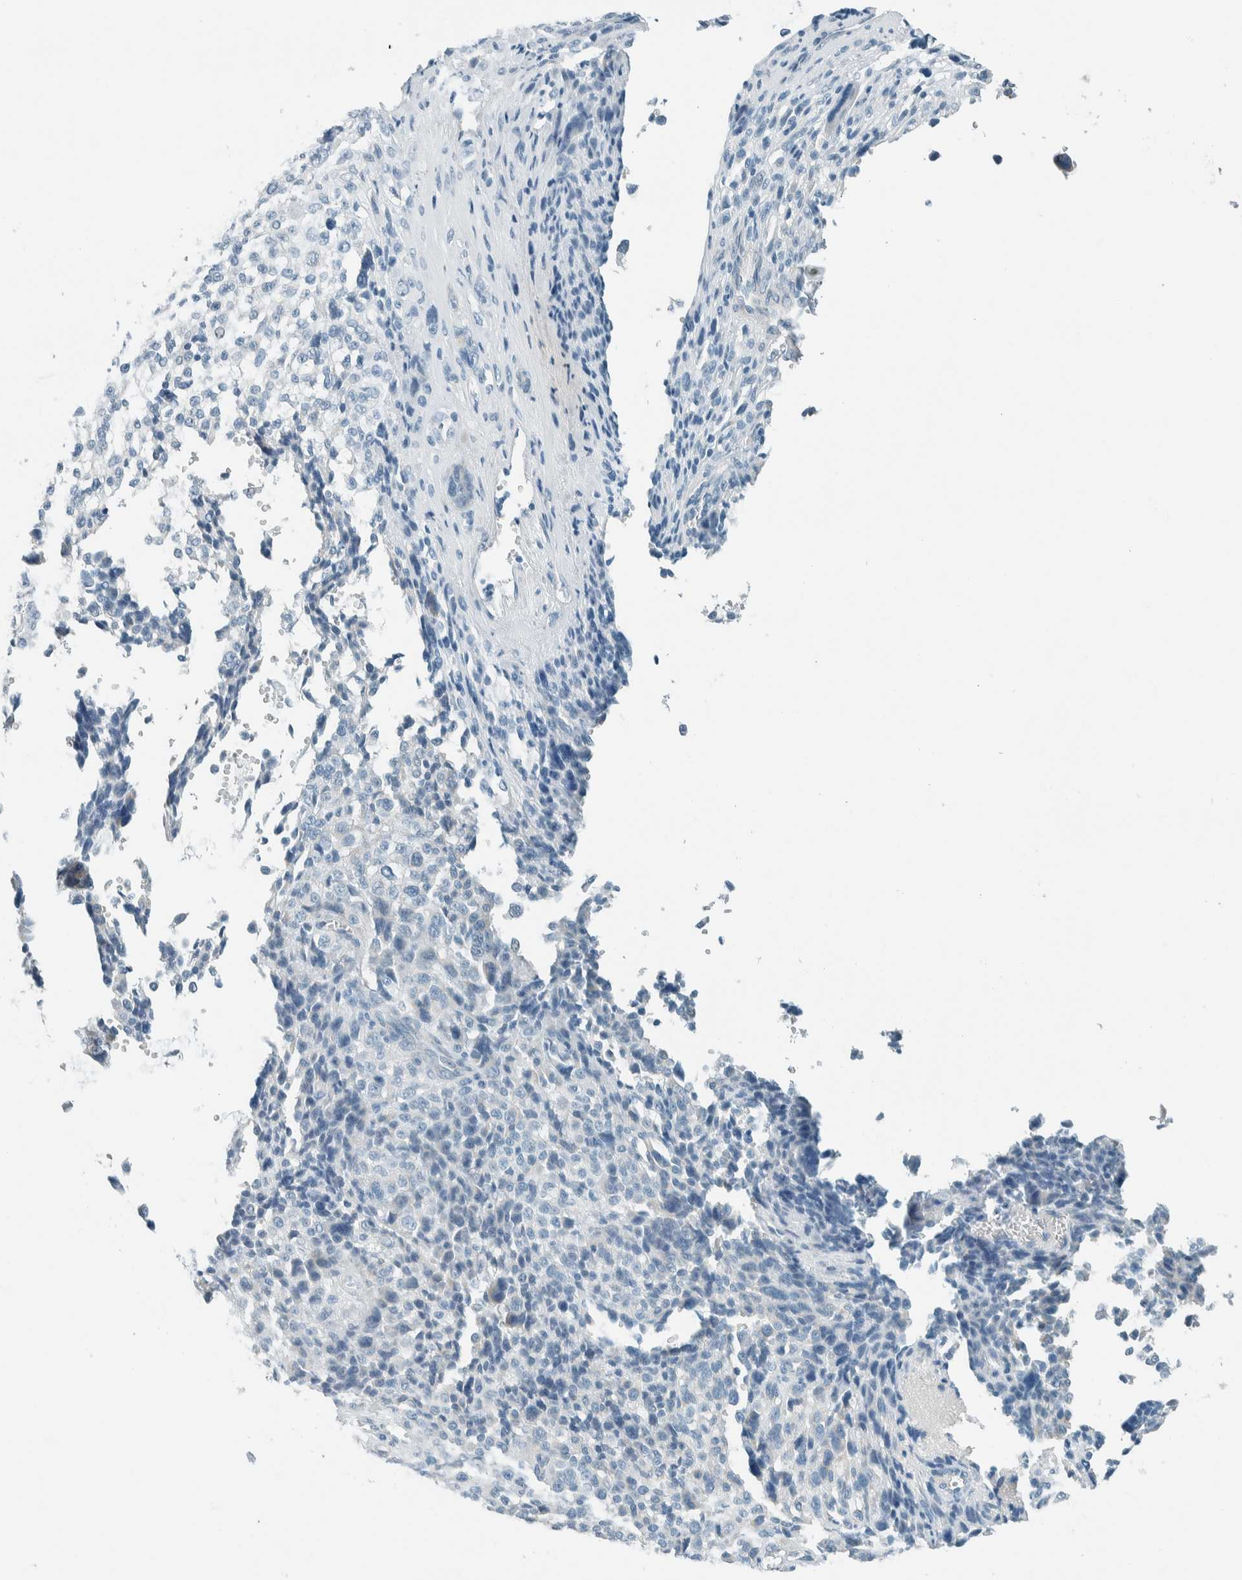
{"staining": {"intensity": "negative", "quantity": "none", "location": "none"}, "tissue": "melanoma", "cell_type": "Tumor cells", "image_type": "cancer", "snomed": [{"axis": "morphology", "description": "Malignant melanoma, NOS"}, {"axis": "topography", "description": "Skin"}], "caption": "This is an IHC photomicrograph of human melanoma. There is no positivity in tumor cells.", "gene": "ALDH7A1", "patient": {"sex": "female", "age": 55}}